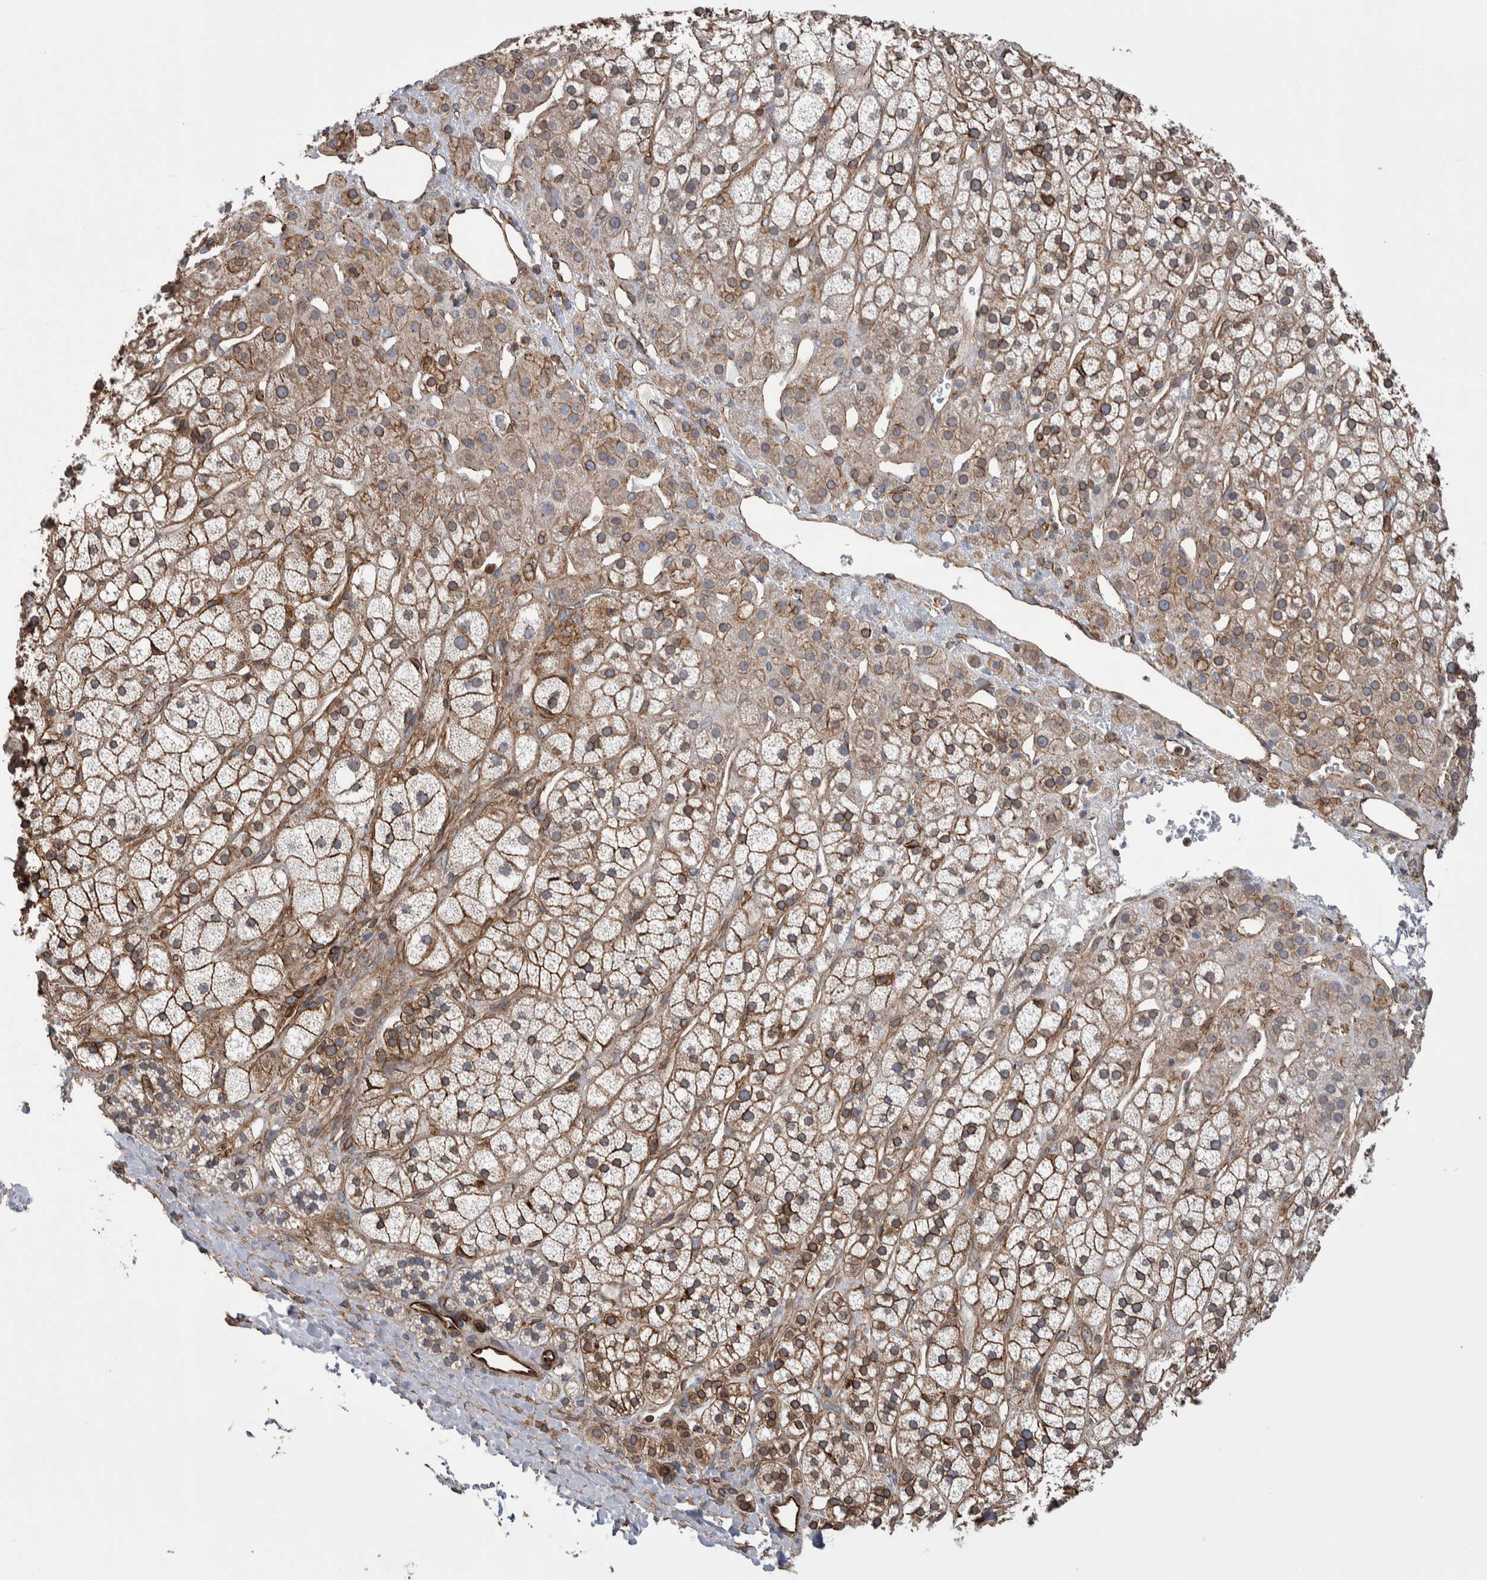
{"staining": {"intensity": "moderate", "quantity": ">75%", "location": "cytoplasmic/membranous"}, "tissue": "adrenal gland", "cell_type": "Glandular cells", "image_type": "normal", "snomed": [{"axis": "morphology", "description": "Normal tissue, NOS"}, {"axis": "topography", "description": "Adrenal gland"}], "caption": "Adrenal gland stained with immunohistochemistry exhibits moderate cytoplasmic/membranous expression in about >75% of glandular cells.", "gene": "KIF12", "patient": {"sex": "male", "age": 56}}